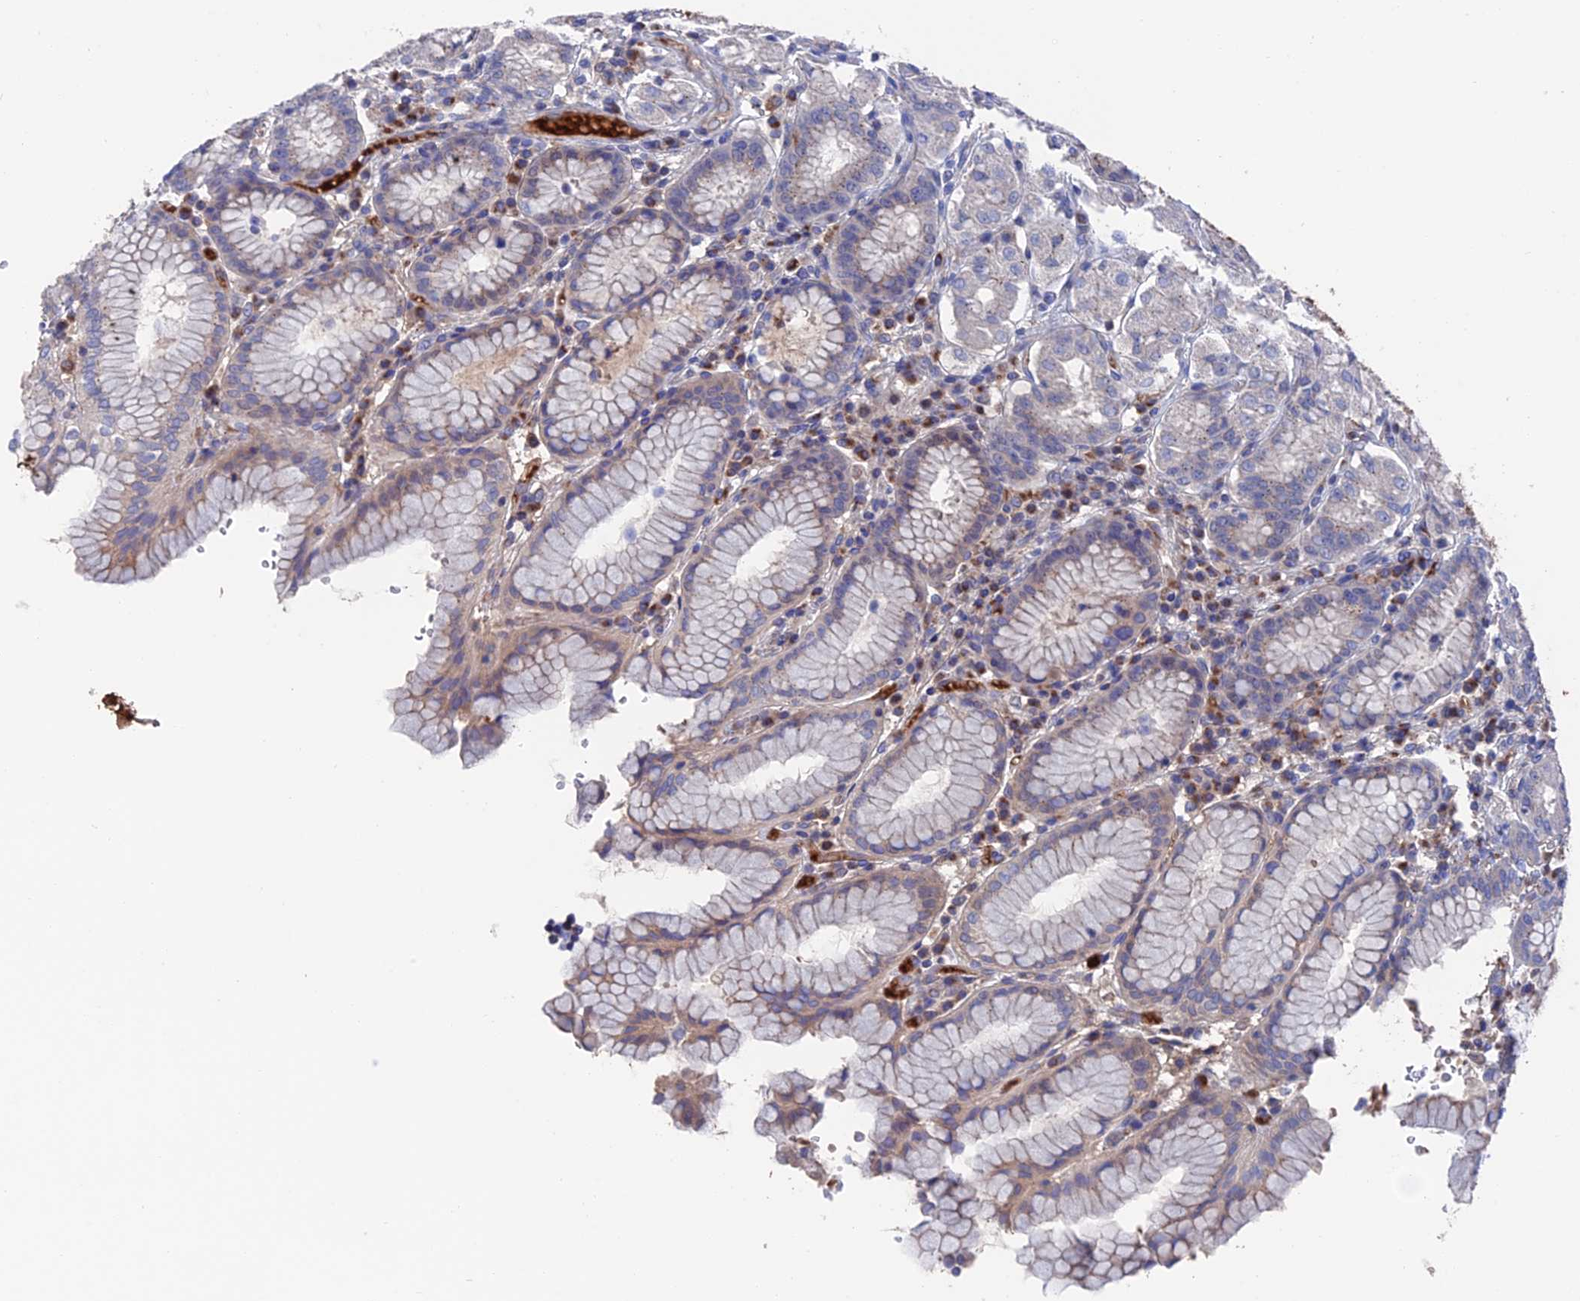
{"staining": {"intensity": "moderate", "quantity": "<25%", "location": "cytoplasmic/membranous"}, "tissue": "stomach", "cell_type": "Glandular cells", "image_type": "normal", "snomed": [{"axis": "morphology", "description": "Normal tissue, NOS"}, {"axis": "topography", "description": "Stomach"}, {"axis": "topography", "description": "Stomach, lower"}], "caption": "An image of human stomach stained for a protein displays moderate cytoplasmic/membranous brown staining in glandular cells.", "gene": "HPF1", "patient": {"sex": "female", "age": 56}}